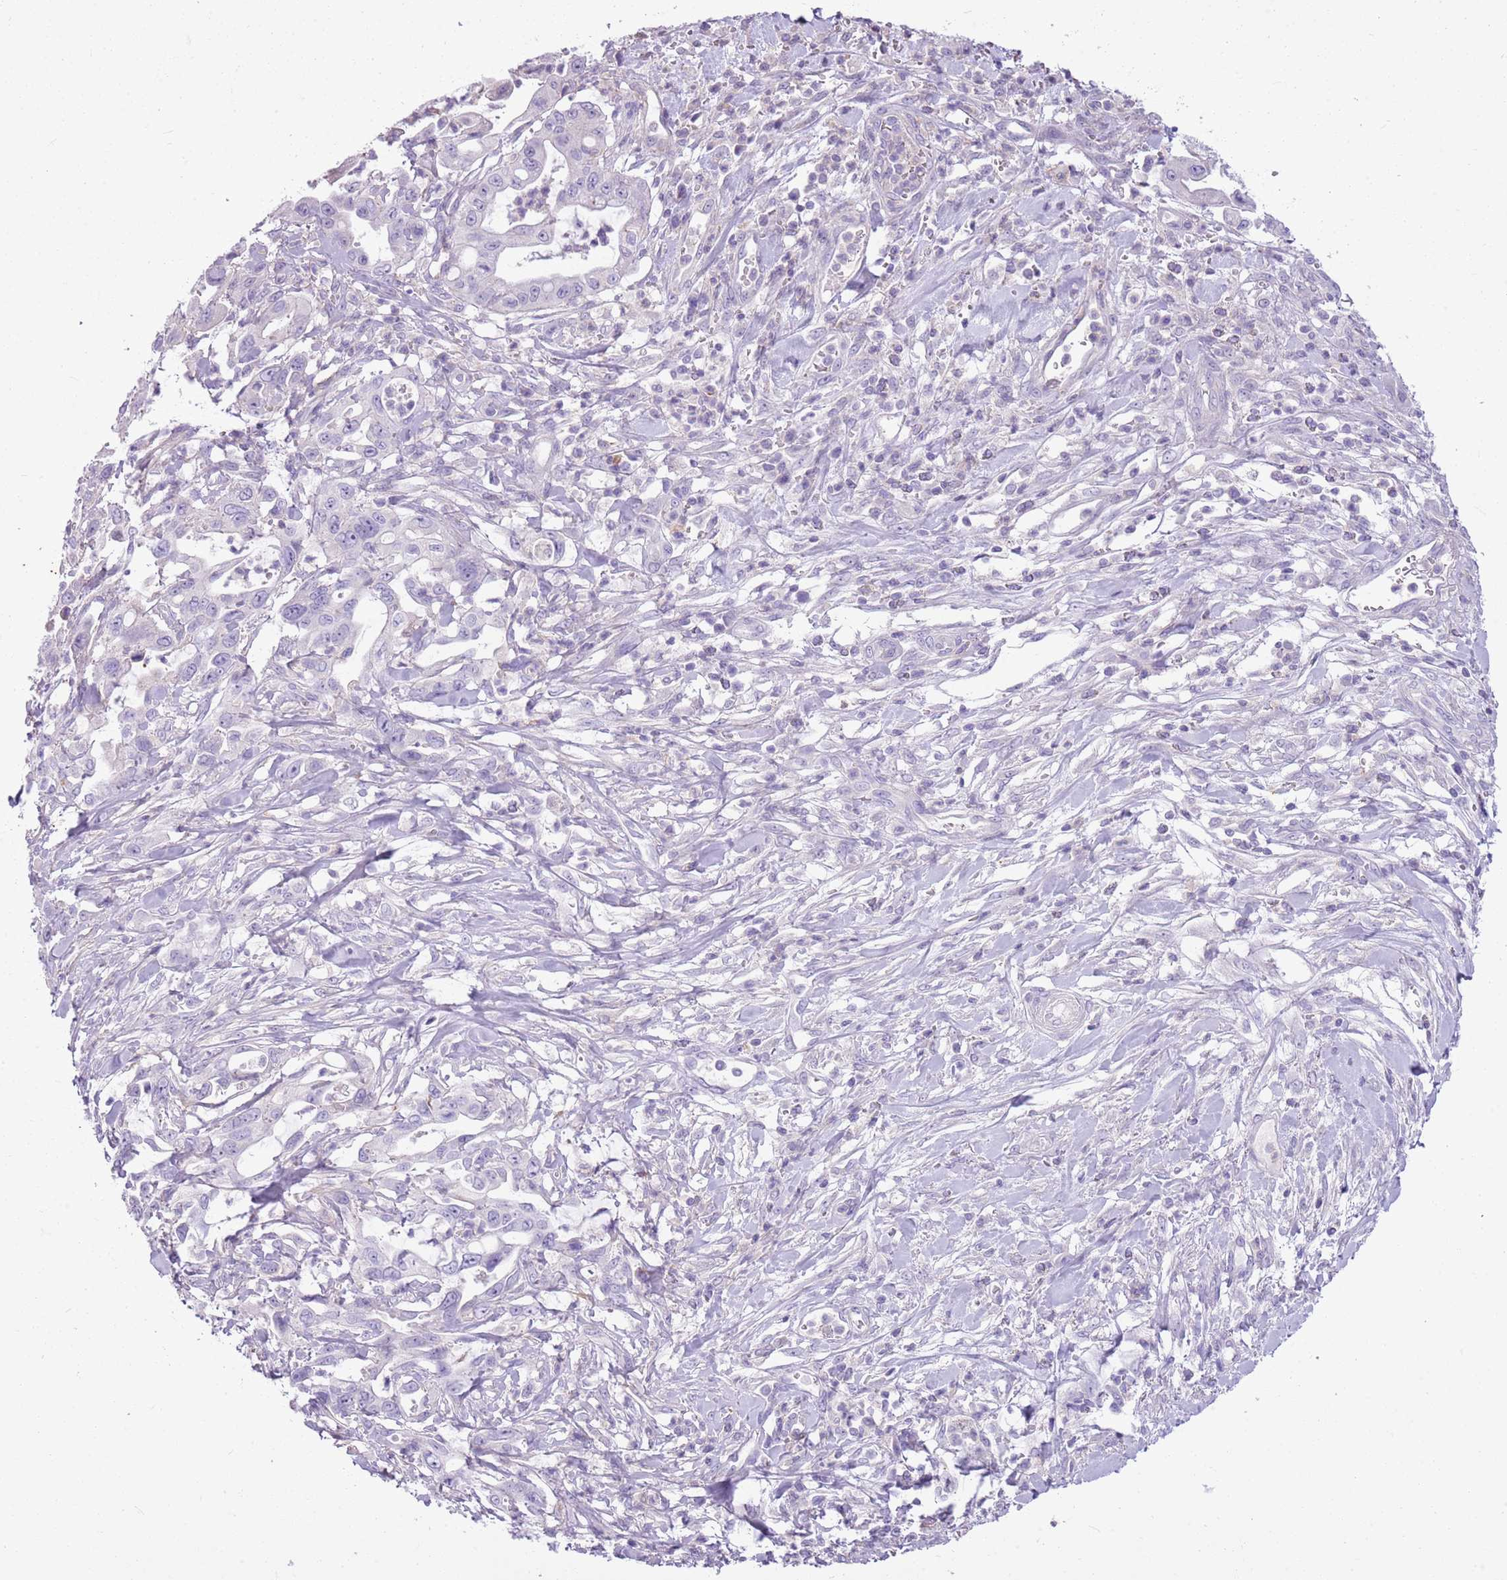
{"staining": {"intensity": "negative", "quantity": "none", "location": "none"}, "tissue": "pancreatic cancer", "cell_type": "Tumor cells", "image_type": "cancer", "snomed": [{"axis": "morphology", "description": "Adenocarcinoma, NOS"}, {"axis": "topography", "description": "Pancreas"}], "caption": "The photomicrograph exhibits no staining of tumor cells in pancreatic cancer (adenocarcinoma).", "gene": "CNPPD1", "patient": {"sex": "female", "age": 61}}